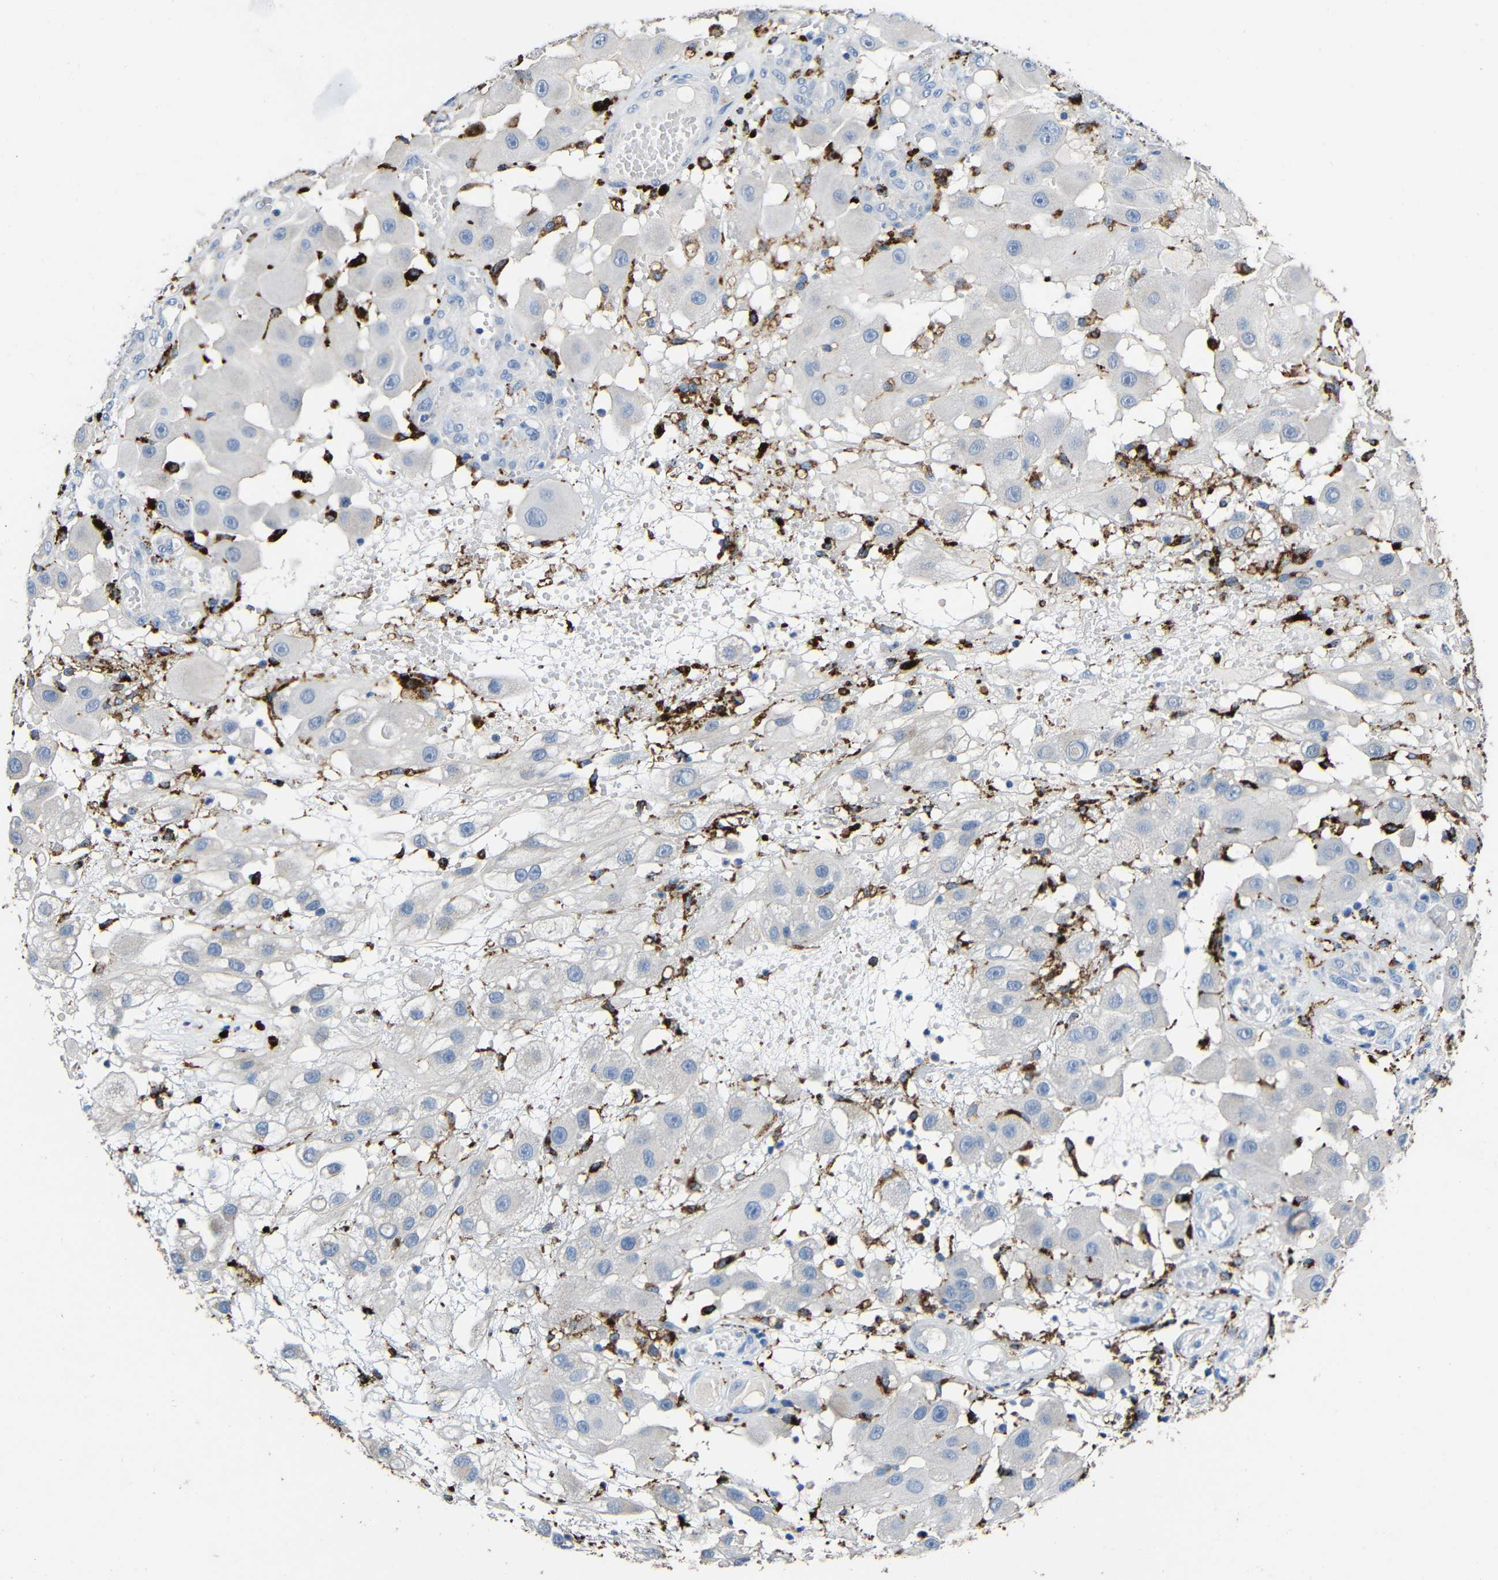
{"staining": {"intensity": "negative", "quantity": "none", "location": "none"}, "tissue": "melanoma", "cell_type": "Tumor cells", "image_type": "cancer", "snomed": [{"axis": "morphology", "description": "Malignant melanoma, NOS"}, {"axis": "topography", "description": "Skin"}], "caption": "A micrograph of human melanoma is negative for staining in tumor cells.", "gene": "HLA-DMA", "patient": {"sex": "female", "age": 81}}